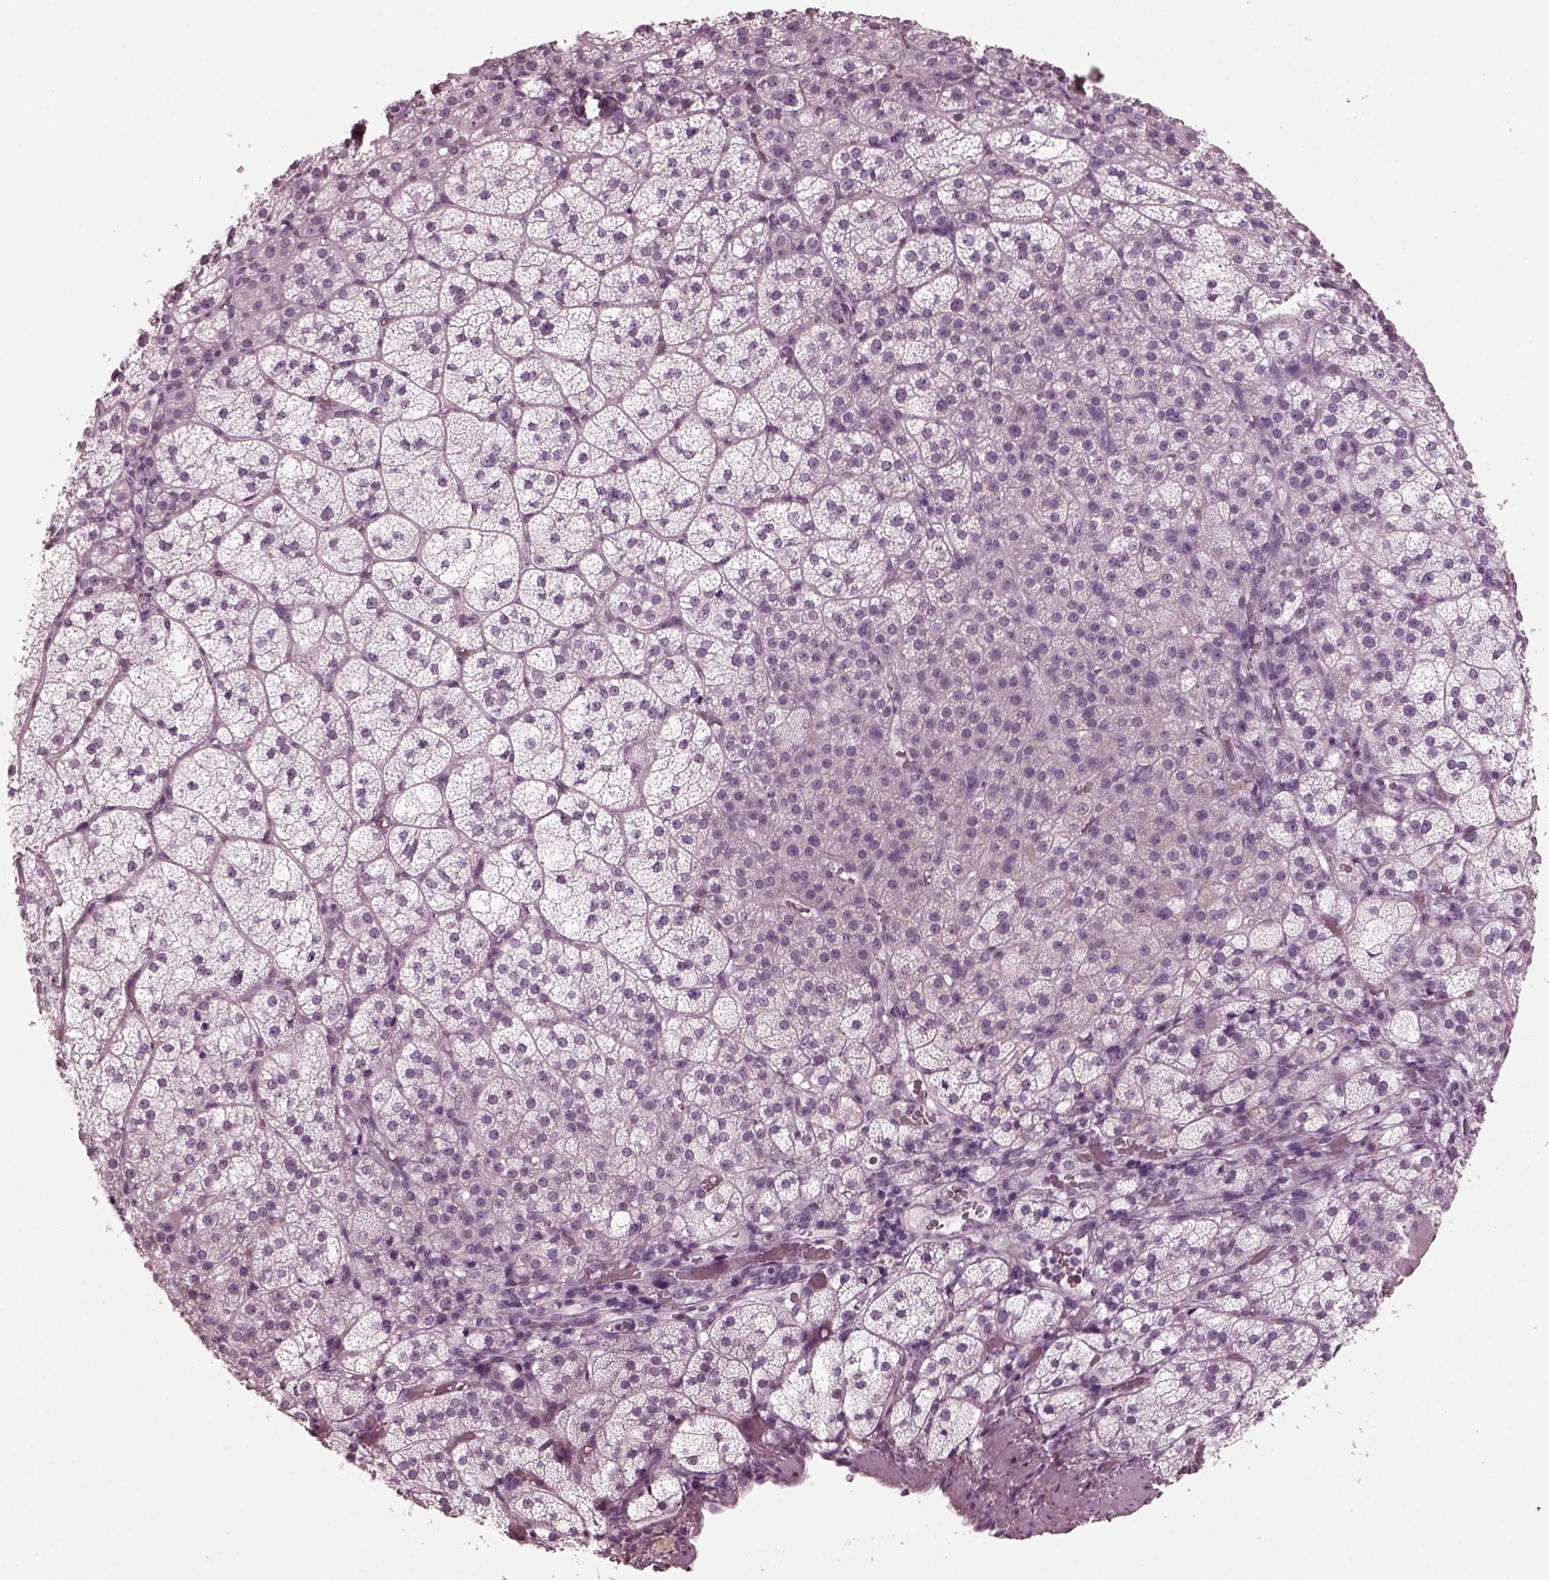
{"staining": {"intensity": "negative", "quantity": "none", "location": "none"}, "tissue": "adrenal gland", "cell_type": "Glandular cells", "image_type": "normal", "snomed": [{"axis": "morphology", "description": "Normal tissue, NOS"}, {"axis": "topography", "description": "Adrenal gland"}], "caption": "Adrenal gland was stained to show a protein in brown. There is no significant staining in glandular cells. The staining was performed using DAB (3,3'-diaminobenzidine) to visualize the protein expression in brown, while the nuclei were stained in blue with hematoxylin (Magnification: 20x).", "gene": "RCVRN", "patient": {"sex": "female", "age": 60}}